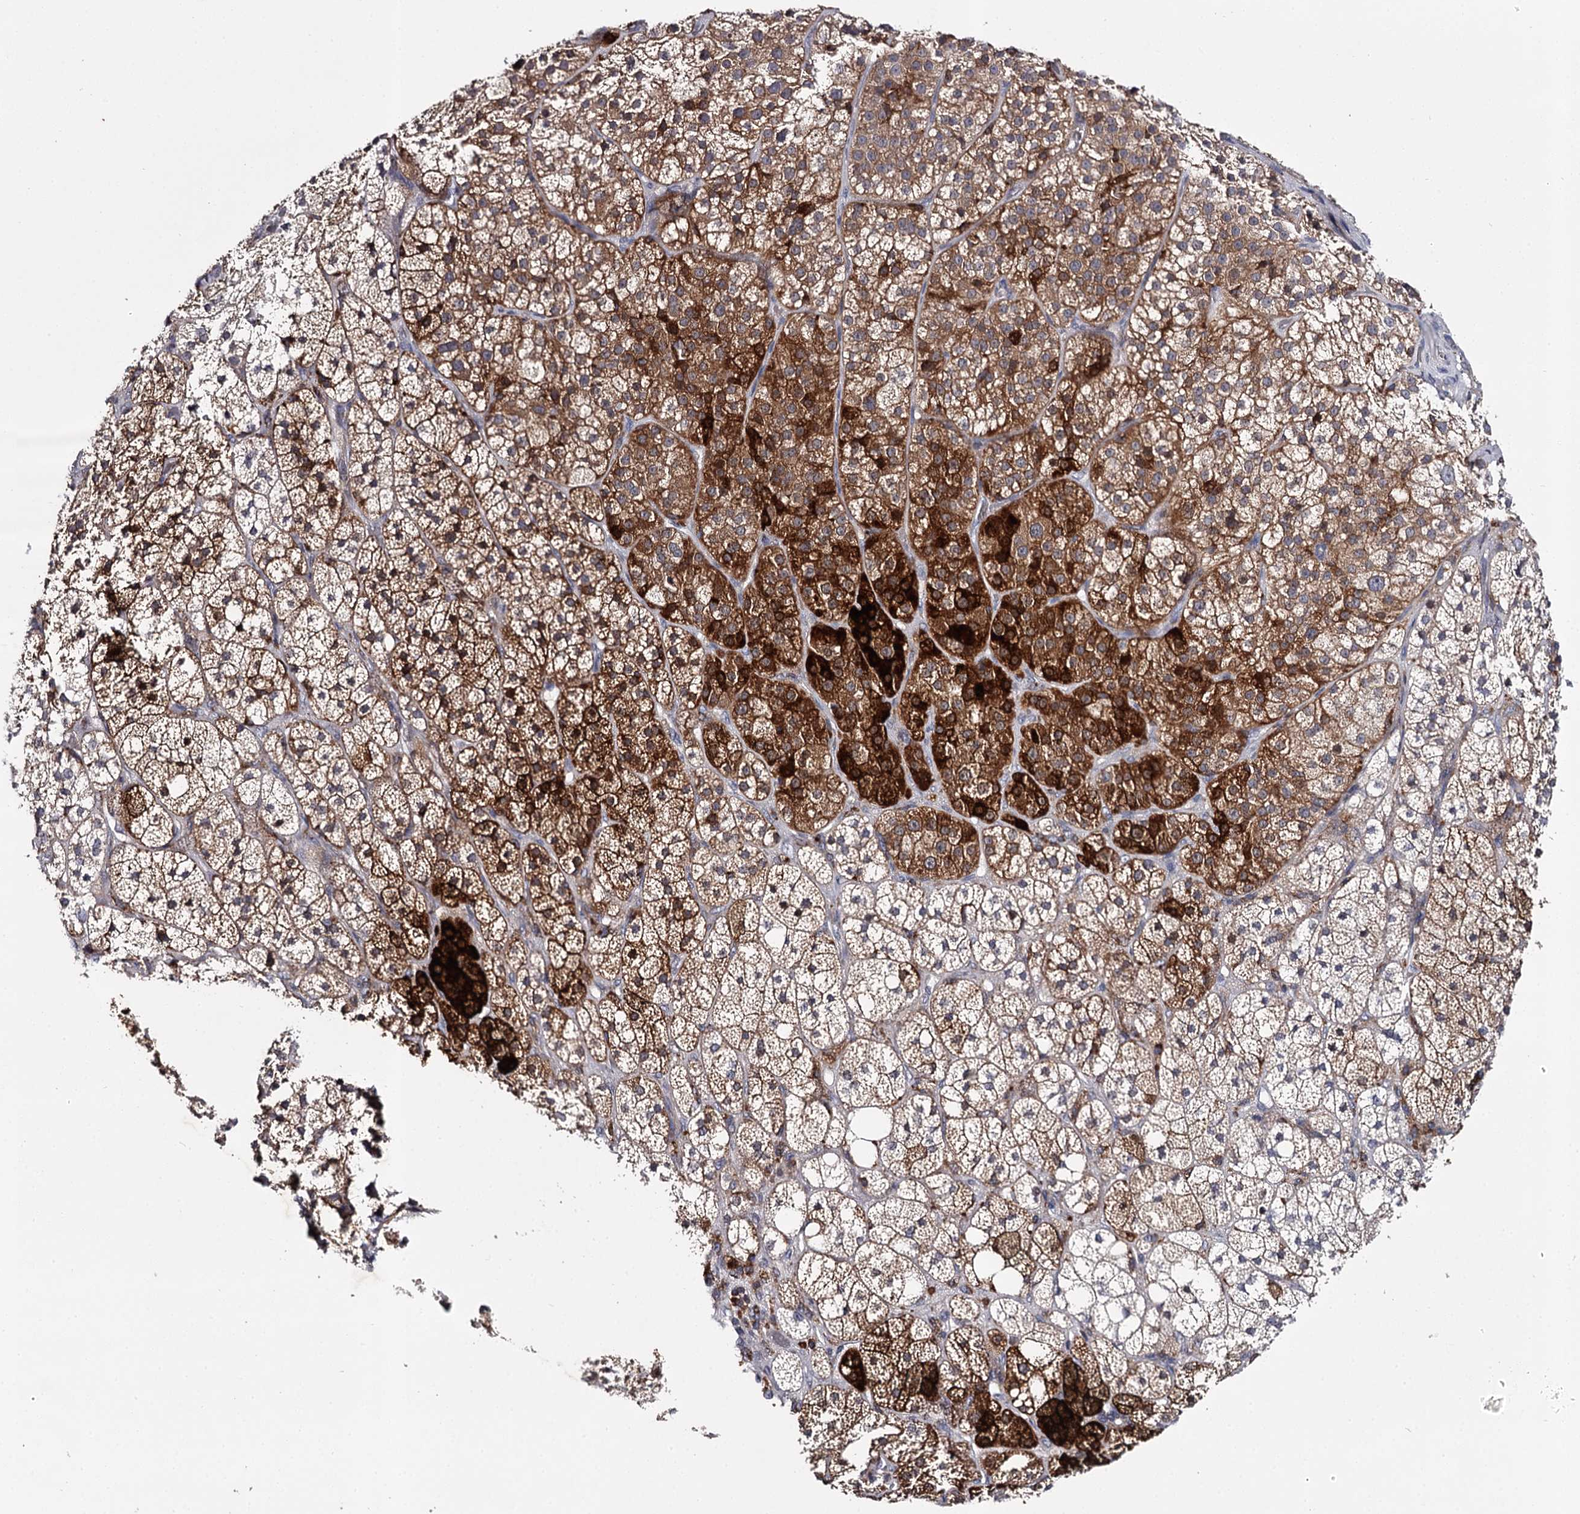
{"staining": {"intensity": "strong", "quantity": "25%-75%", "location": "cytoplasmic/membranous"}, "tissue": "adrenal gland", "cell_type": "Glandular cells", "image_type": "normal", "snomed": [{"axis": "morphology", "description": "Normal tissue, NOS"}, {"axis": "topography", "description": "Adrenal gland"}], "caption": "Strong cytoplasmic/membranous positivity for a protein is seen in approximately 25%-75% of glandular cells of benign adrenal gland using IHC.", "gene": "RASSF6", "patient": {"sex": "male", "age": 61}}